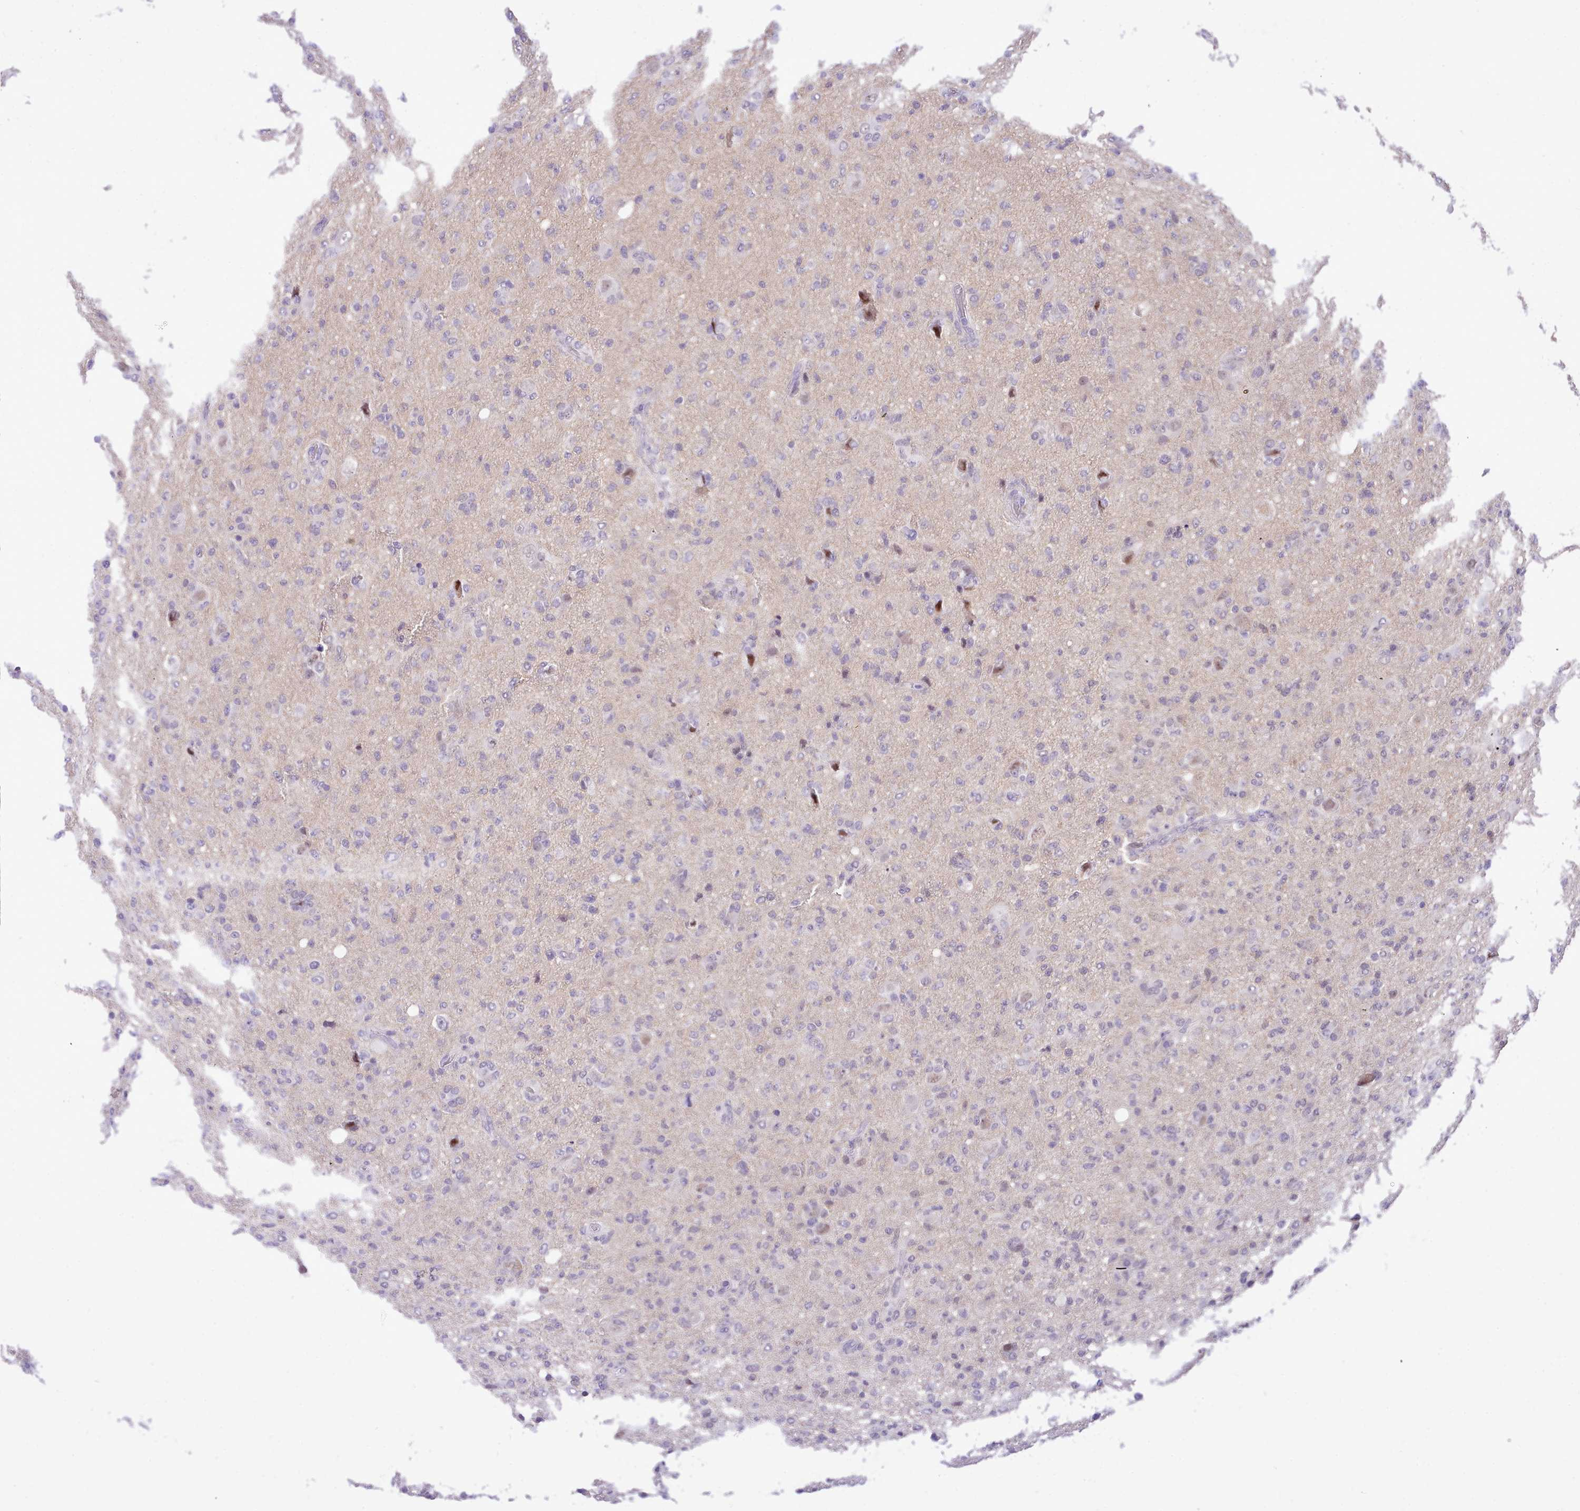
{"staining": {"intensity": "negative", "quantity": "none", "location": "none"}, "tissue": "glioma", "cell_type": "Tumor cells", "image_type": "cancer", "snomed": [{"axis": "morphology", "description": "Glioma, malignant, High grade"}, {"axis": "topography", "description": "Brain"}], "caption": "This is an immunohistochemistry (IHC) photomicrograph of high-grade glioma (malignant). There is no positivity in tumor cells.", "gene": "LRRC37A", "patient": {"sex": "female", "age": 57}}